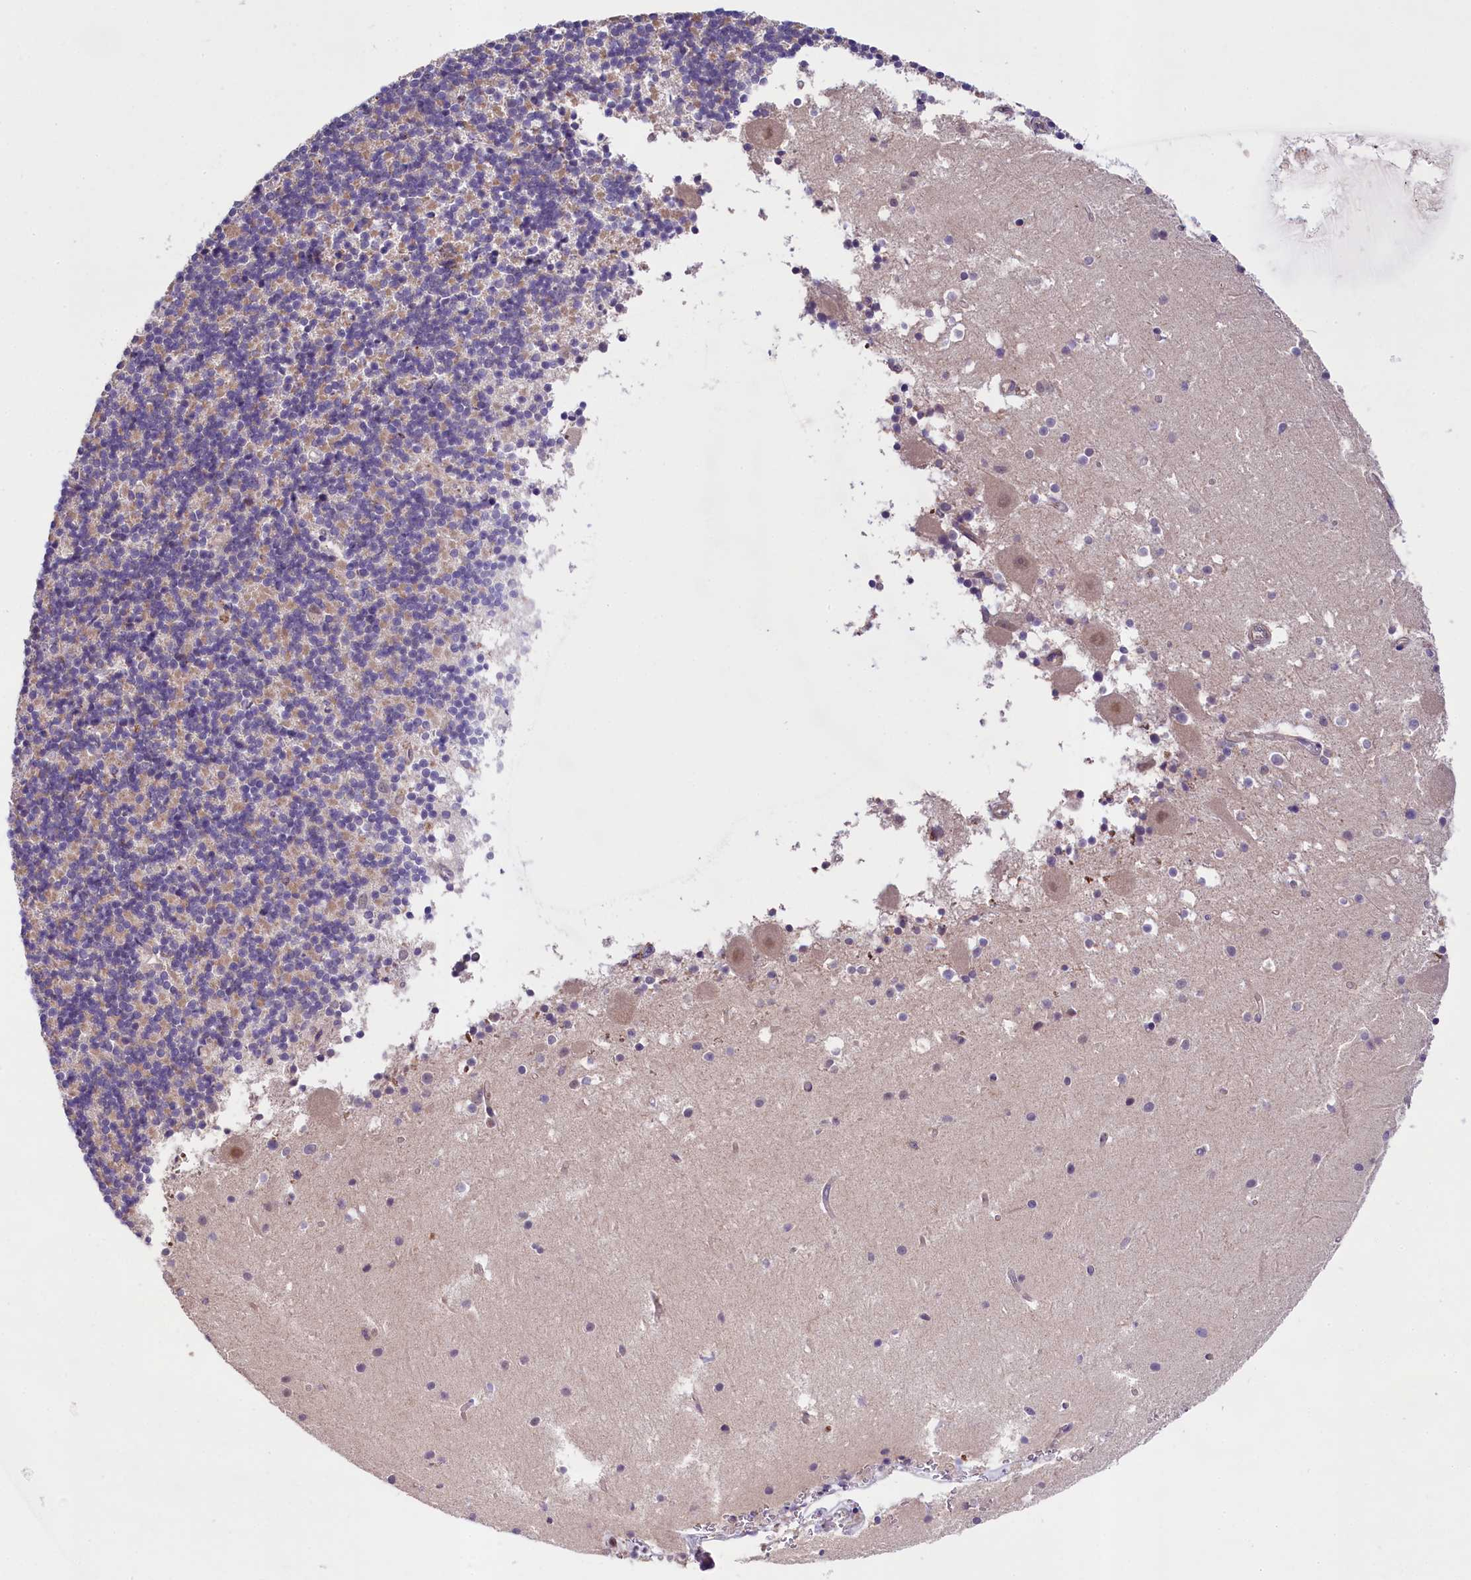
{"staining": {"intensity": "weak", "quantity": "<25%", "location": "cytoplasmic/membranous"}, "tissue": "cerebellum", "cell_type": "Cells in granular layer", "image_type": "normal", "snomed": [{"axis": "morphology", "description": "Normal tissue, NOS"}, {"axis": "topography", "description": "Cerebellum"}], "caption": "High power microscopy histopathology image of an immunohistochemistry micrograph of unremarkable cerebellum, revealing no significant expression in cells in granular layer.", "gene": "SKIDA1", "patient": {"sex": "male", "age": 54}}